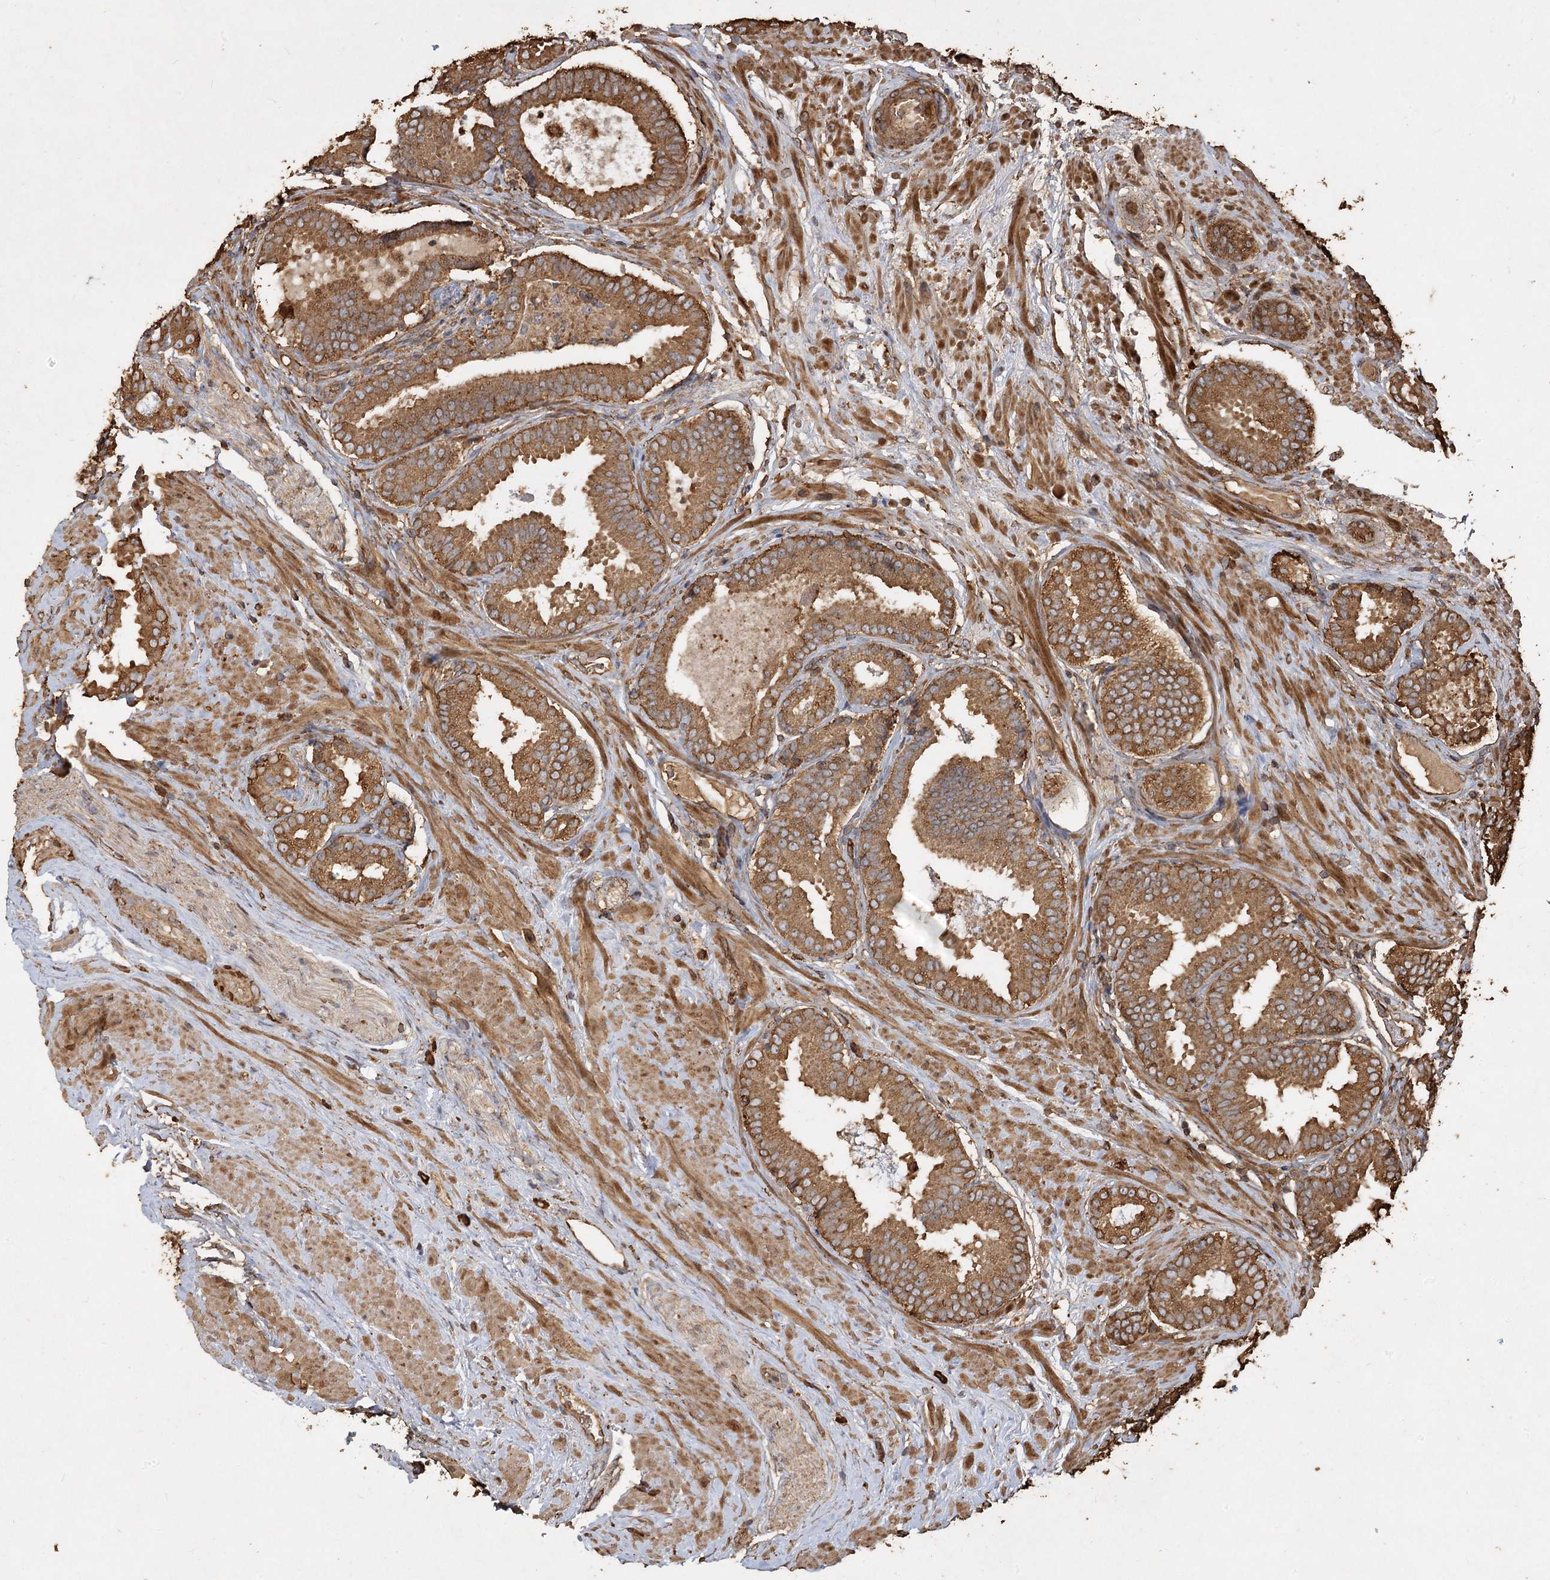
{"staining": {"intensity": "moderate", "quantity": ">75%", "location": "cytoplasmic/membranous"}, "tissue": "prostate cancer", "cell_type": "Tumor cells", "image_type": "cancer", "snomed": [{"axis": "morphology", "description": "Adenocarcinoma, Low grade"}, {"axis": "topography", "description": "Prostate"}], "caption": "Approximately >75% of tumor cells in prostate cancer (low-grade adenocarcinoma) display moderate cytoplasmic/membranous protein staining as visualized by brown immunohistochemical staining.", "gene": "PIK3C2A", "patient": {"sex": "male", "age": 71}}